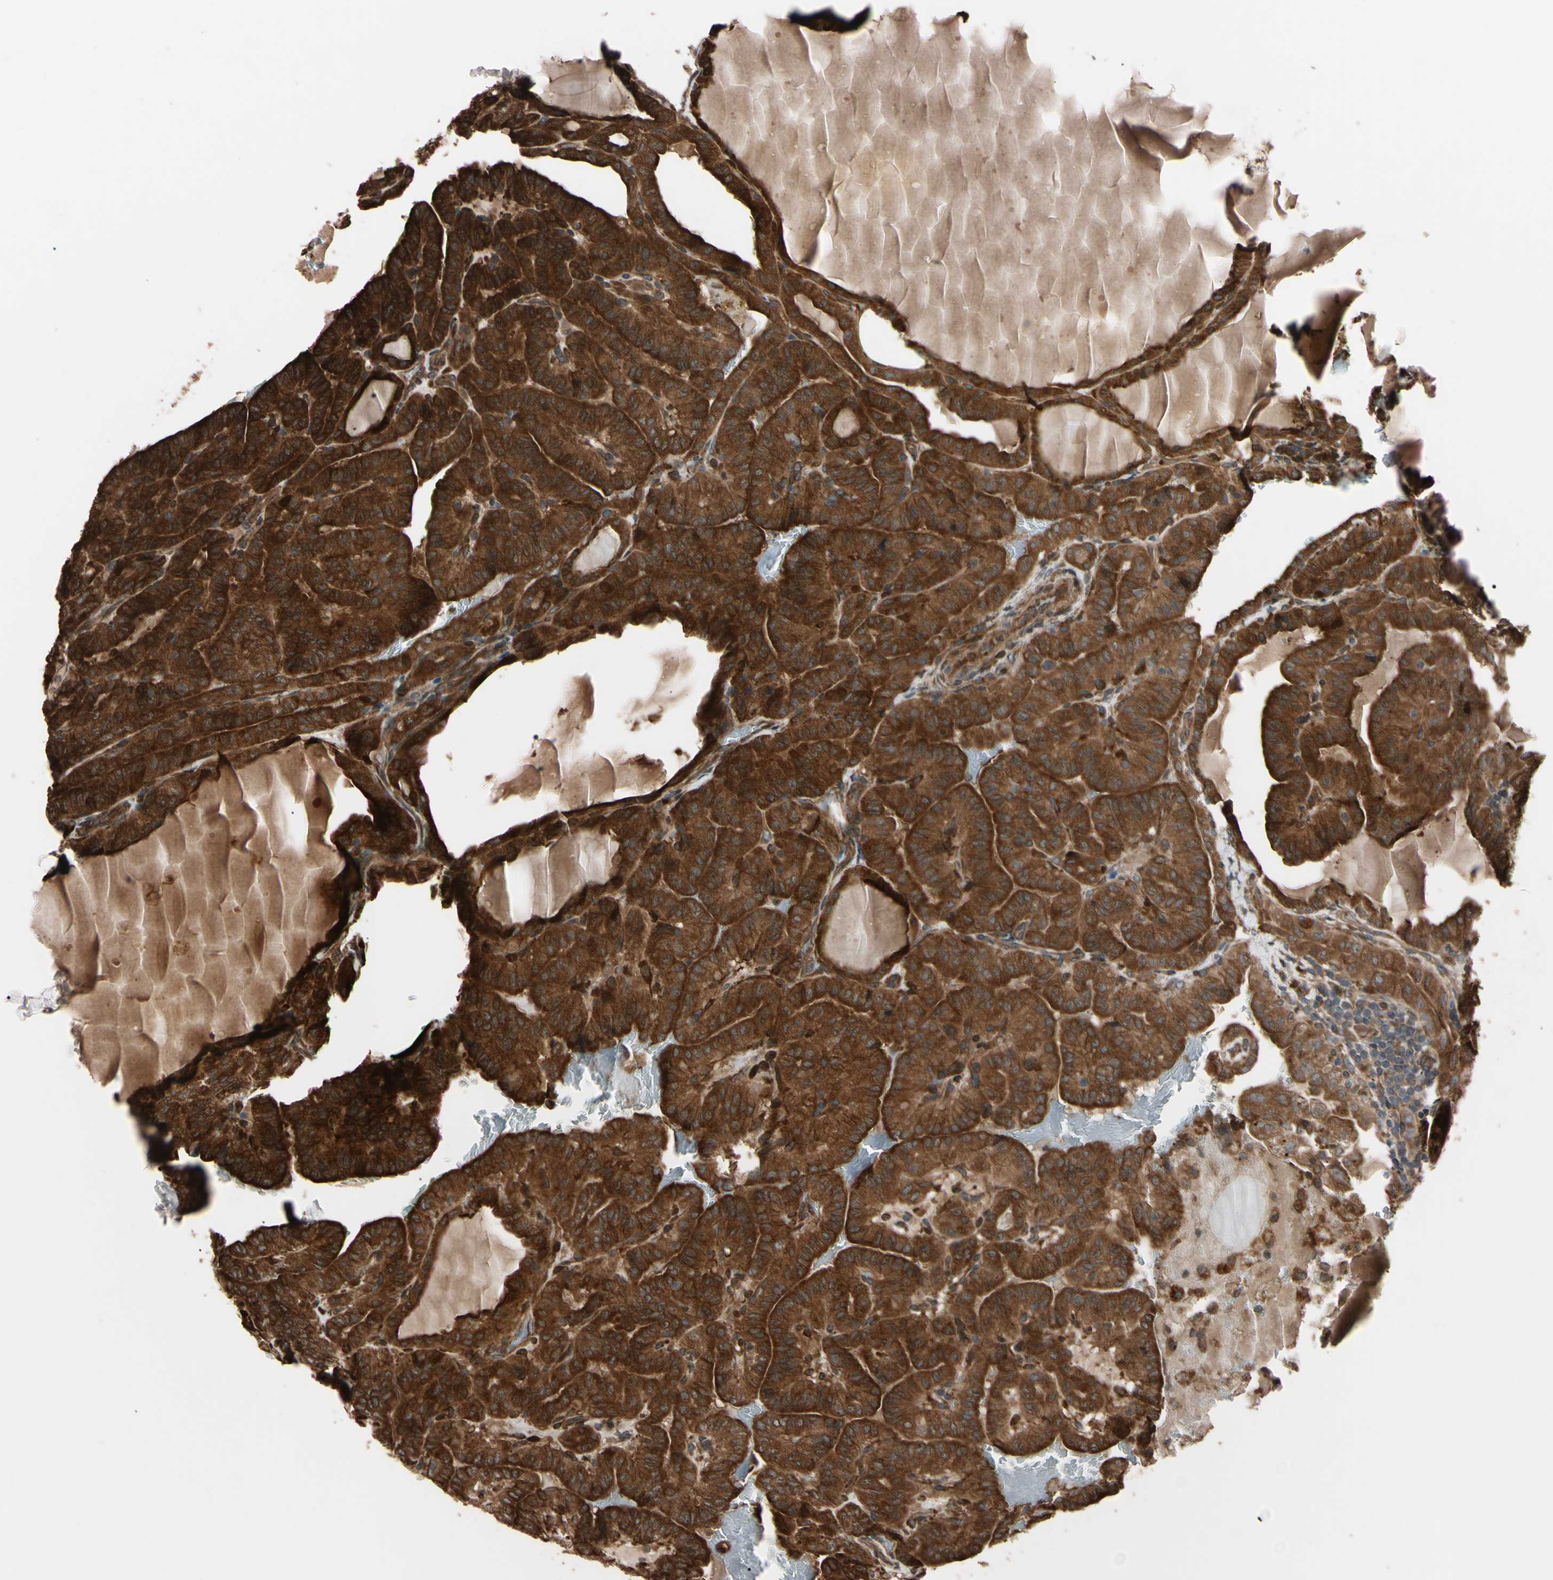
{"staining": {"intensity": "strong", "quantity": ">75%", "location": "cytoplasmic/membranous"}, "tissue": "thyroid cancer", "cell_type": "Tumor cells", "image_type": "cancer", "snomed": [{"axis": "morphology", "description": "Papillary adenocarcinoma, NOS"}, {"axis": "topography", "description": "Thyroid gland"}], "caption": "Protein analysis of thyroid cancer tissue exhibits strong cytoplasmic/membranous expression in about >75% of tumor cells.", "gene": "GUCY1B1", "patient": {"sex": "male", "age": 77}}